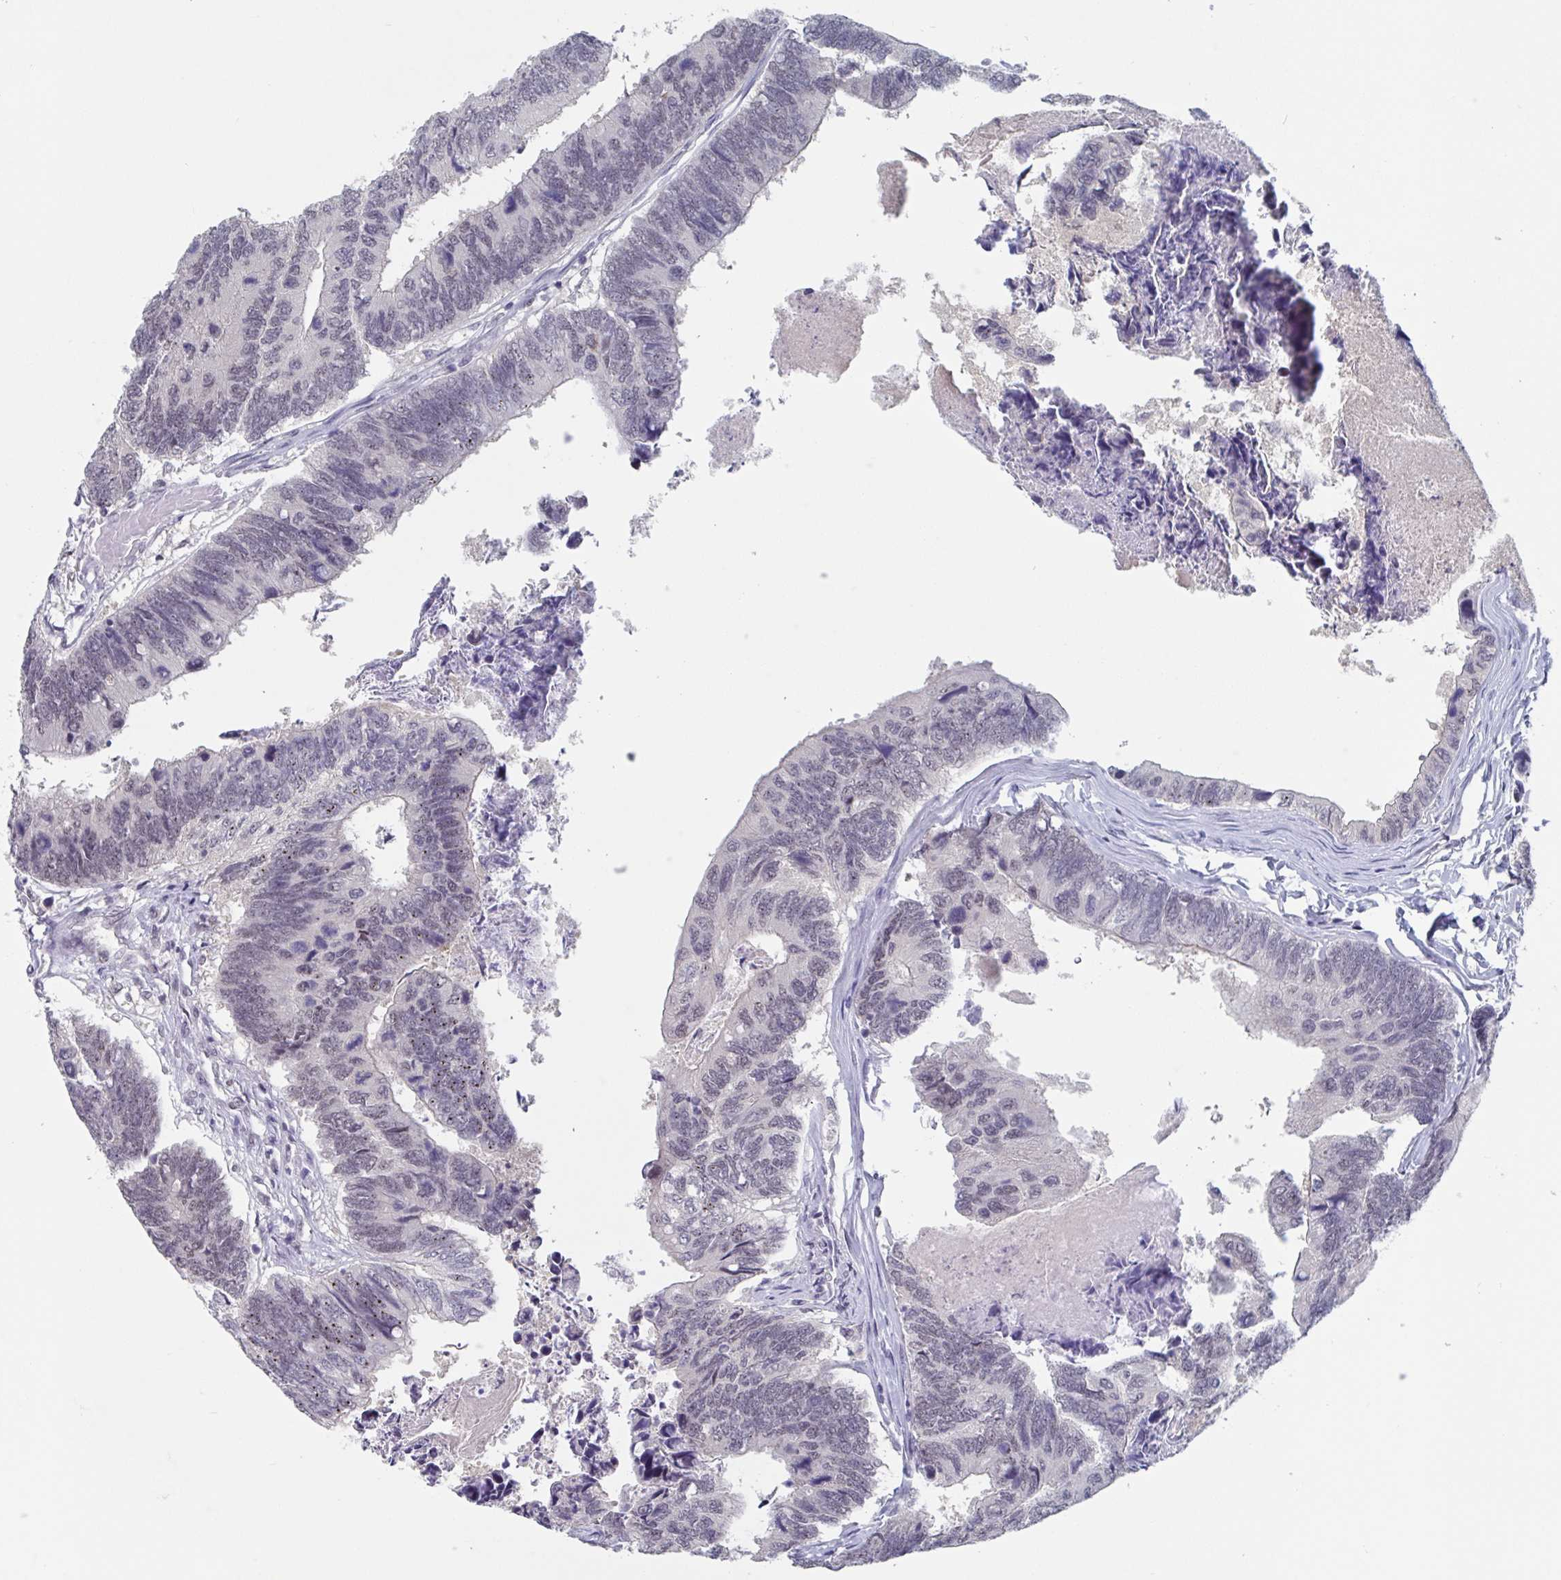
{"staining": {"intensity": "weak", "quantity": "<25%", "location": "nuclear"}, "tissue": "colorectal cancer", "cell_type": "Tumor cells", "image_type": "cancer", "snomed": [{"axis": "morphology", "description": "Adenocarcinoma, NOS"}, {"axis": "topography", "description": "Colon"}], "caption": "DAB immunohistochemical staining of human colorectal cancer exhibits no significant positivity in tumor cells.", "gene": "KDM4D", "patient": {"sex": "female", "age": 67}}